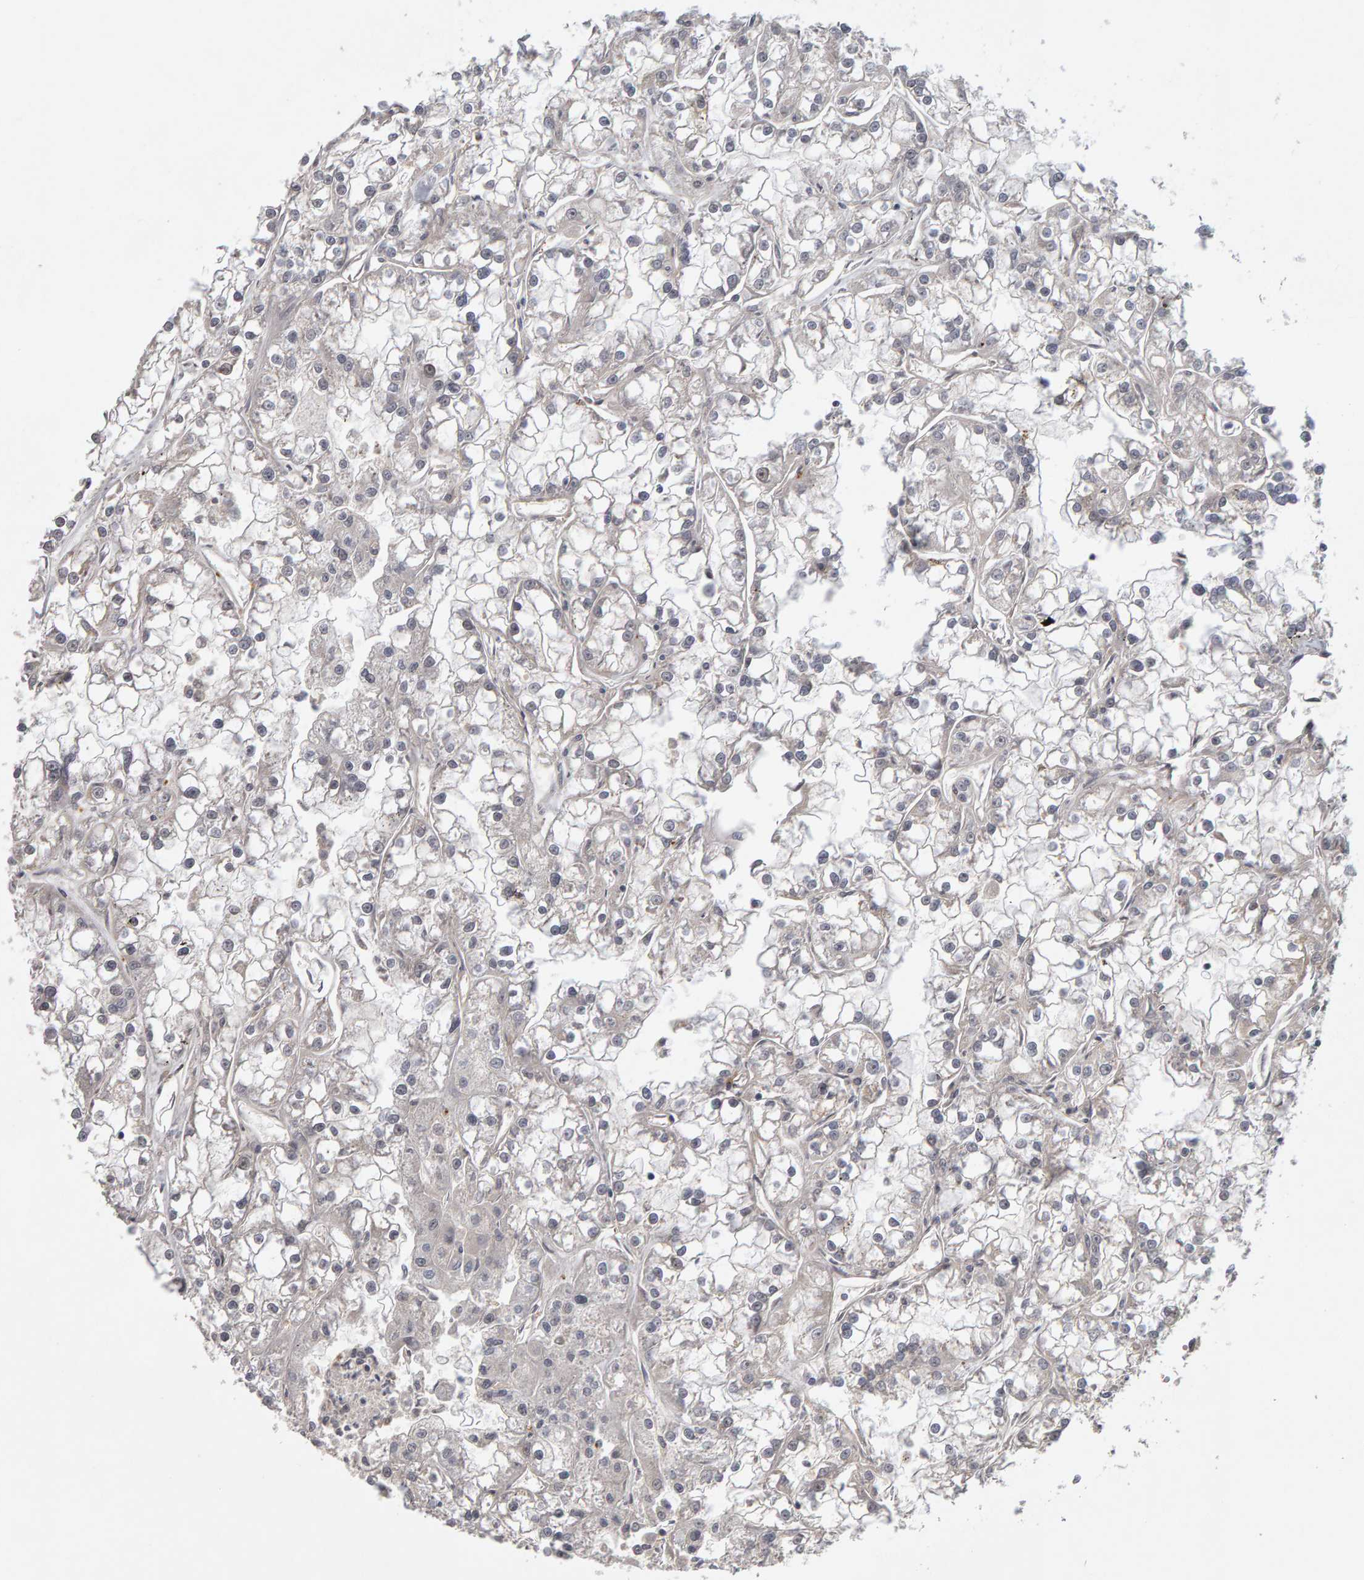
{"staining": {"intensity": "negative", "quantity": "none", "location": "none"}, "tissue": "renal cancer", "cell_type": "Tumor cells", "image_type": "cancer", "snomed": [{"axis": "morphology", "description": "Adenocarcinoma, NOS"}, {"axis": "topography", "description": "Kidney"}], "caption": "This is a photomicrograph of IHC staining of renal adenocarcinoma, which shows no staining in tumor cells.", "gene": "CDCA5", "patient": {"sex": "female", "age": 52}}